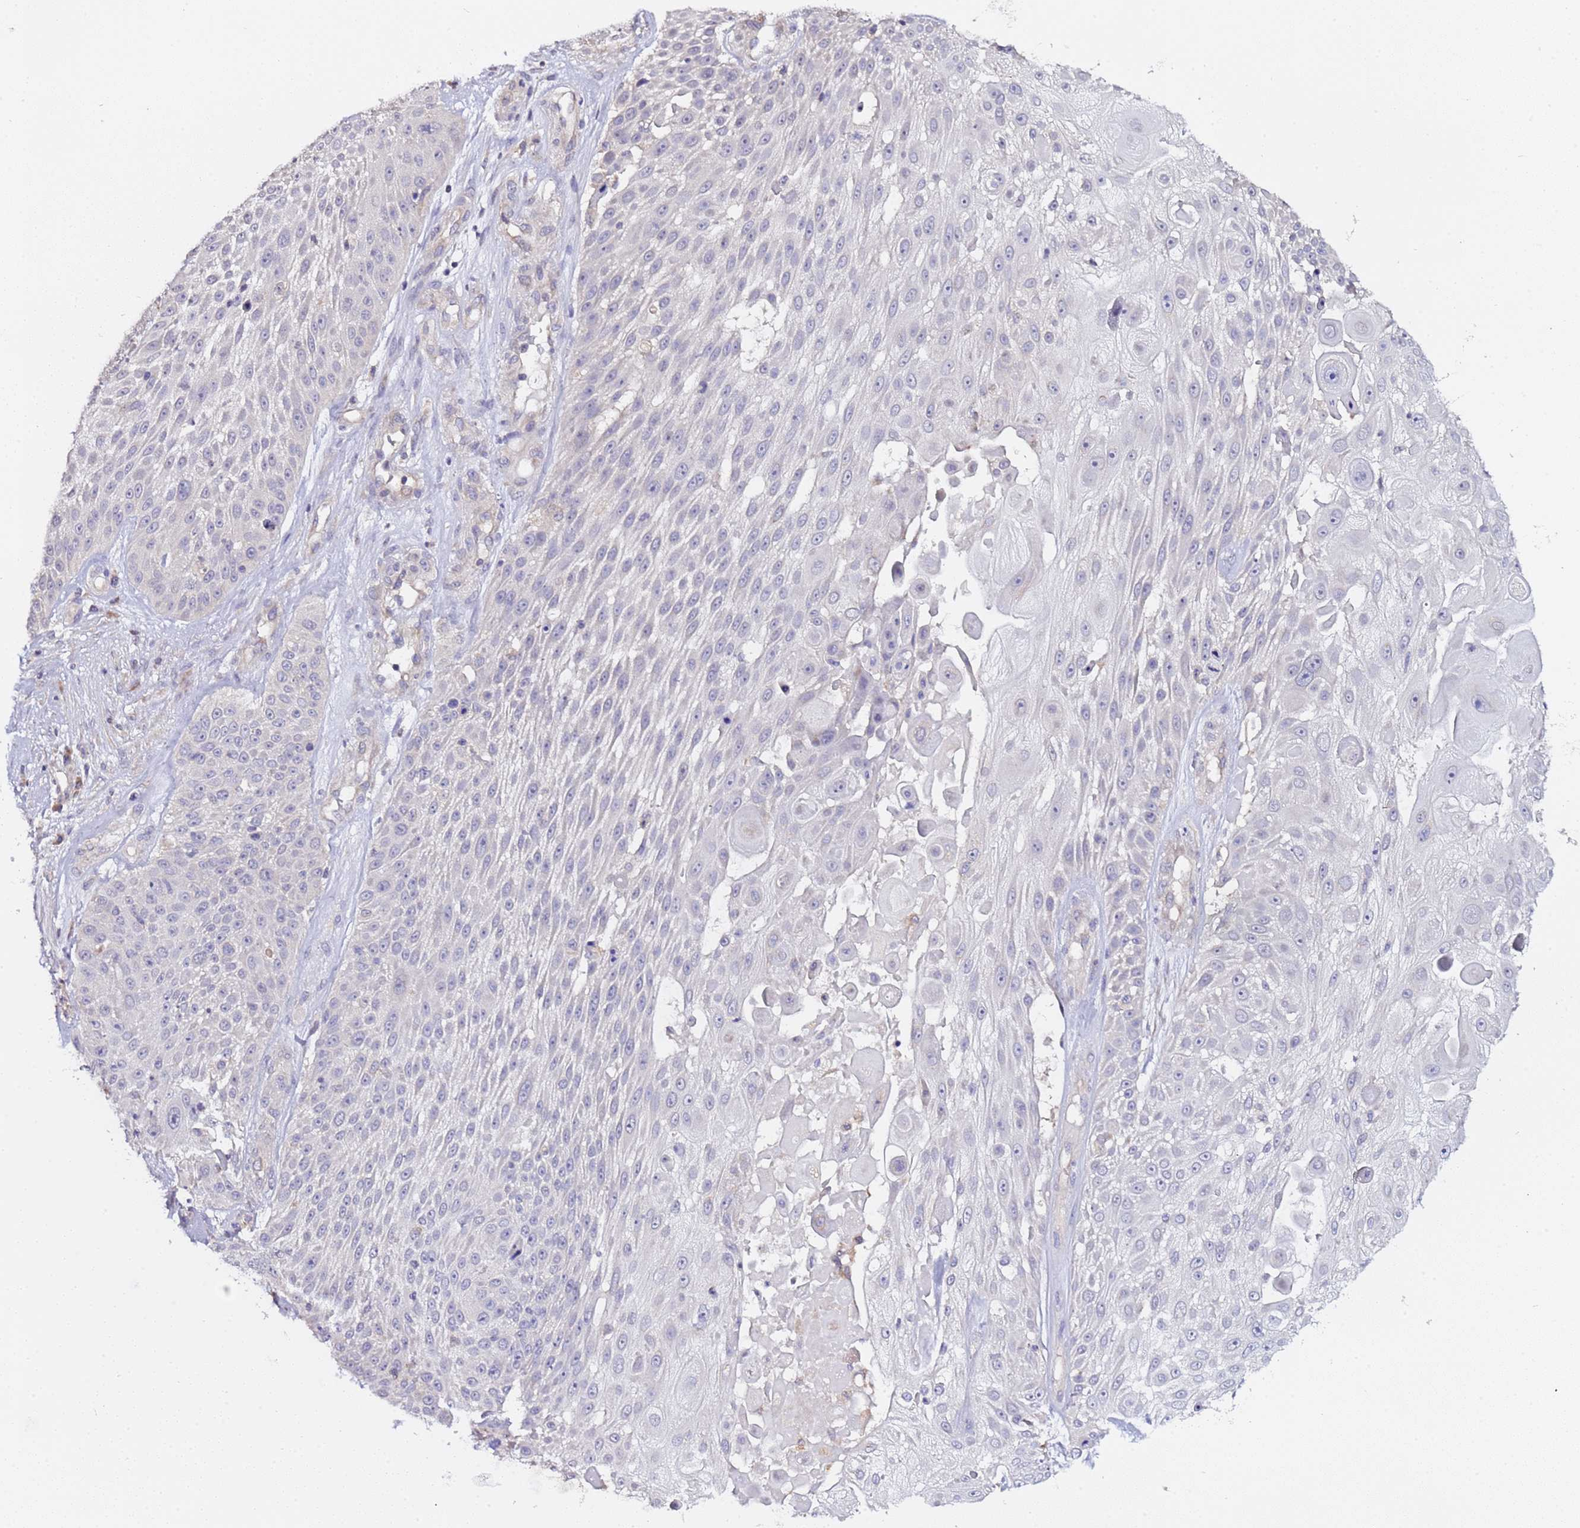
{"staining": {"intensity": "negative", "quantity": "none", "location": "none"}, "tissue": "skin cancer", "cell_type": "Tumor cells", "image_type": "cancer", "snomed": [{"axis": "morphology", "description": "Squamous cell carcinoma, NOS"}, {"axis": "topography", "description": "Skin"}], "caption": "A histopathology image of skin cancer stained for a protein shows no brown staining in tumor cells. (IHC, brightfield microscopy, high magnification).", "gene": "ELMOD2", "patient": {"sex": "female", "age": 86}}